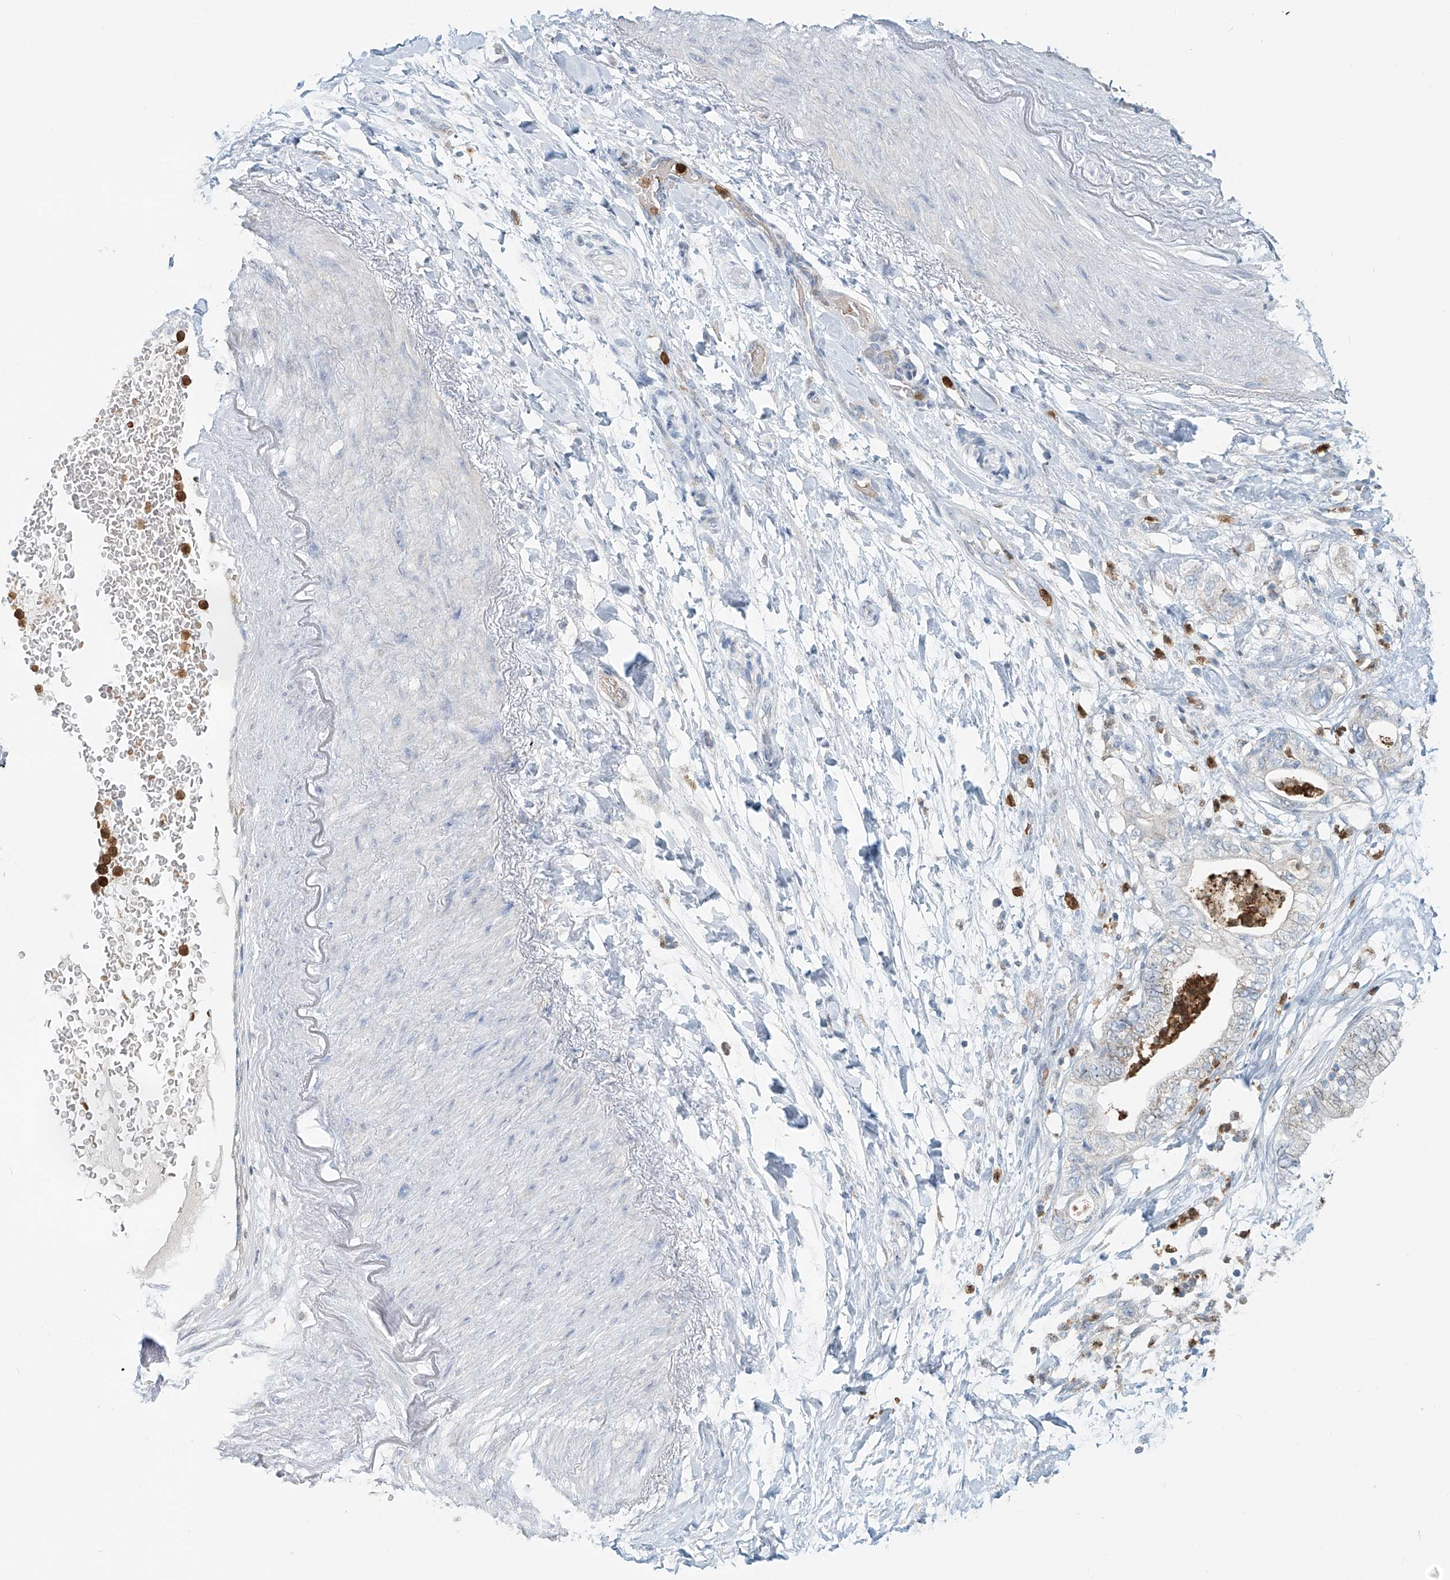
{"staining": {"intensity": "weak", "quantity": "<25%", "location": "cytoplasmic/membranous"}, "tissue": "pancreatic cancer", "cell_type": "Tumor cells", "image_type": "cancer", "snomed": [{"axis": "morphology", "description": "Adenocarcinoma, NOS"}, {"axis": "topography", "description": "Pancreas"}], "caption": "High power microscopy image of an immunohistochemistry (IHC) image of adenocarcinoma (pancreatic), revealing no significant positivity in tumor cells.", "gene": "PTPRA", "patient": {"sex": "female", "age": 73}}